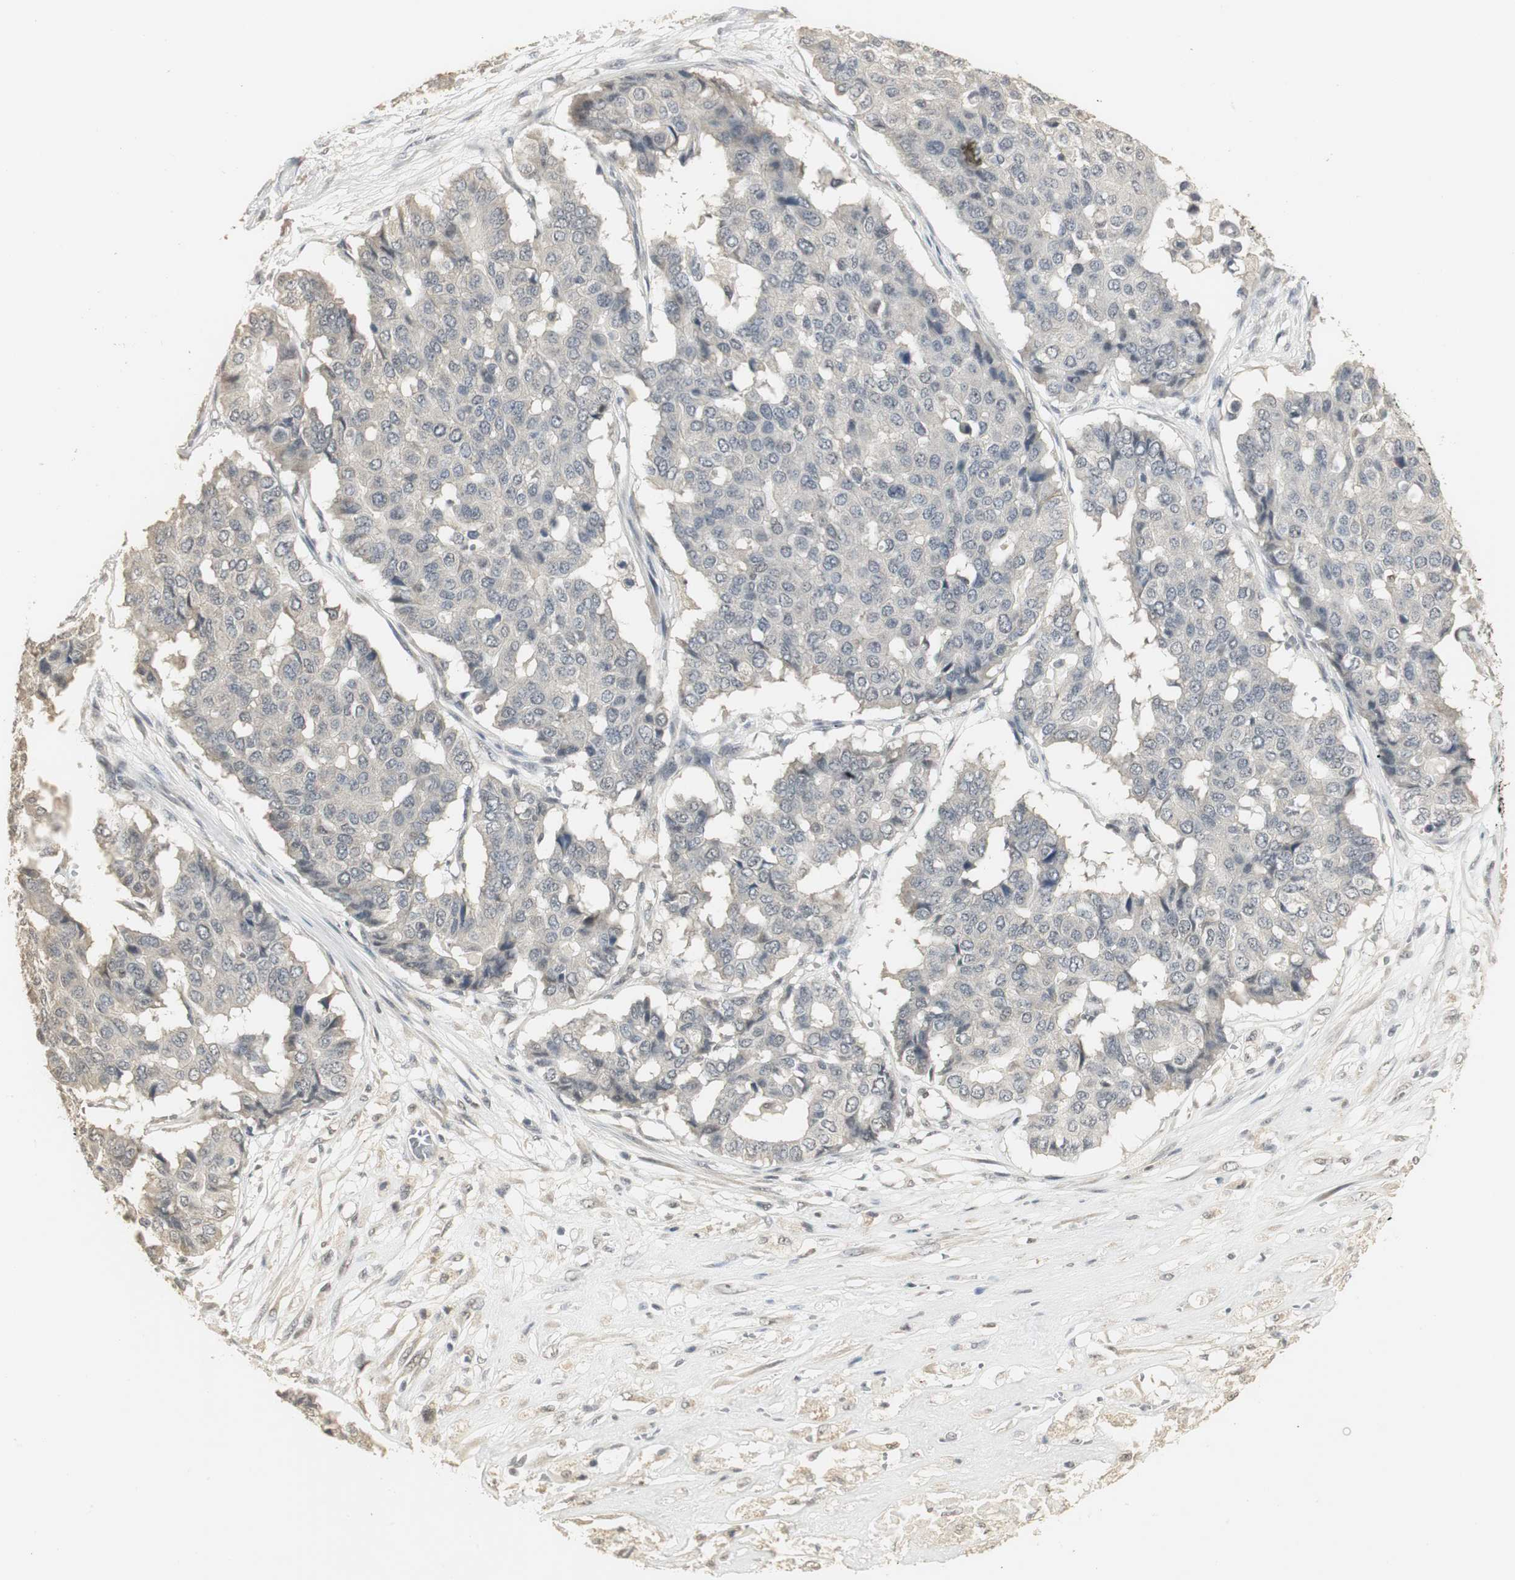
{"staining": {"intensity": "negative", "quantity": "none", "location": "none"}, "tissue": "pancreatic cancer", "cell_type": "Tumor cells", "image_type": "cancer", "snomed": [{"axis": "morphology", "description": "Adenocarcinoma, NOS"}, {"axis": "topography", "description": "Pancreas"}], "caption": "Tumor cells are negative for protein expression in human pancreatic cancer (adenocarcinoma).", "gene": "ELOA", "patient": {"sex": "male", "age": 50}}